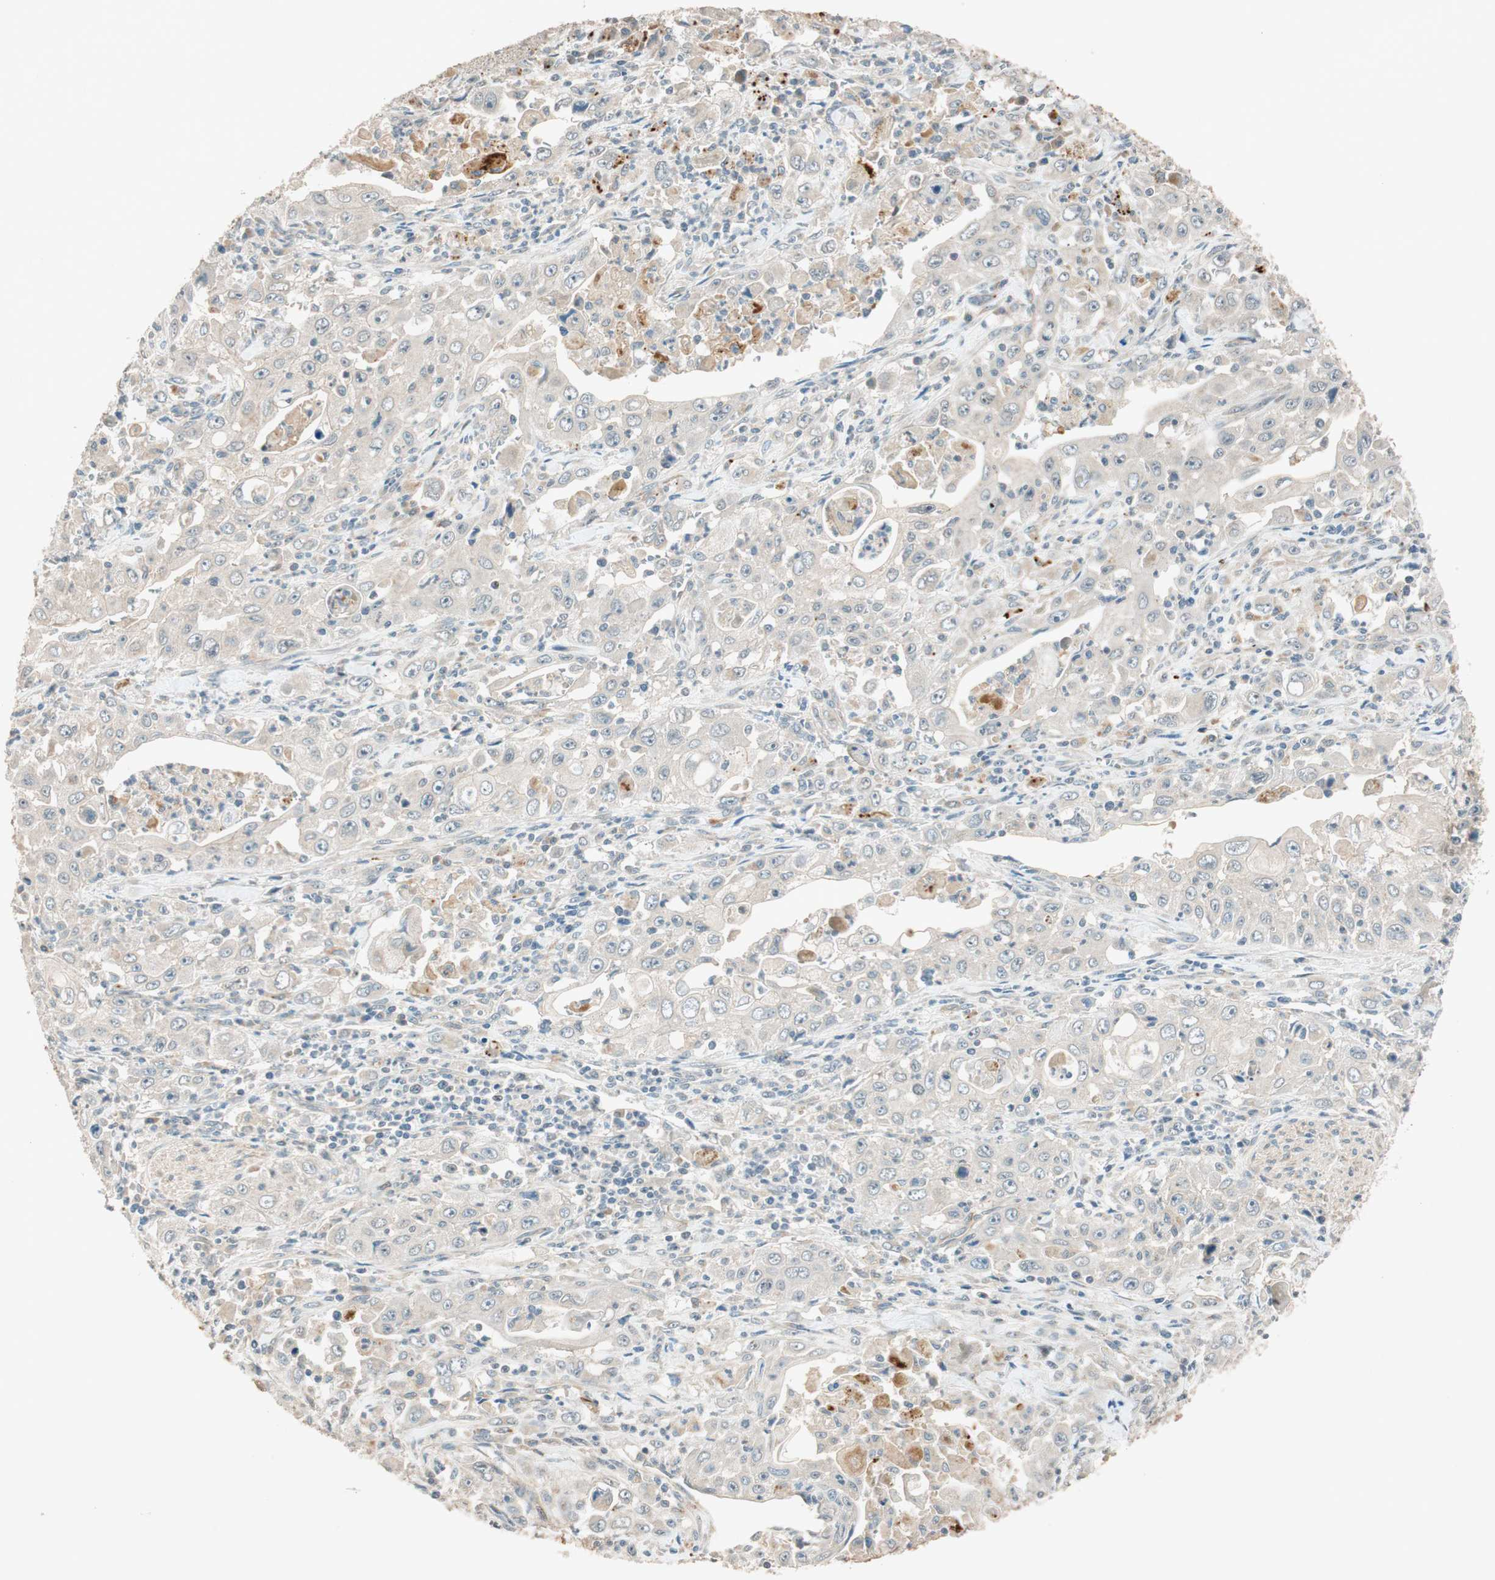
{"staining": {"intensity": "negative", "quantity": "none", "location": "none"}, "tissue": "pancreatic cancer", "cell_type": "Tumor cells", "image_type": "cancer", "snomed": [{"axis": "morphology", "description": "Adenocarcinoma, NOS"}, {"axis": "topography", "description": "Pancreas"}], "caption": "Adenocarcinoma (pancreatic) was stained to show a protein in brown. There is no significant staining in tumor cells.", "gene": "EPHA6", "patient": {"sex": "male", "age": 70}}